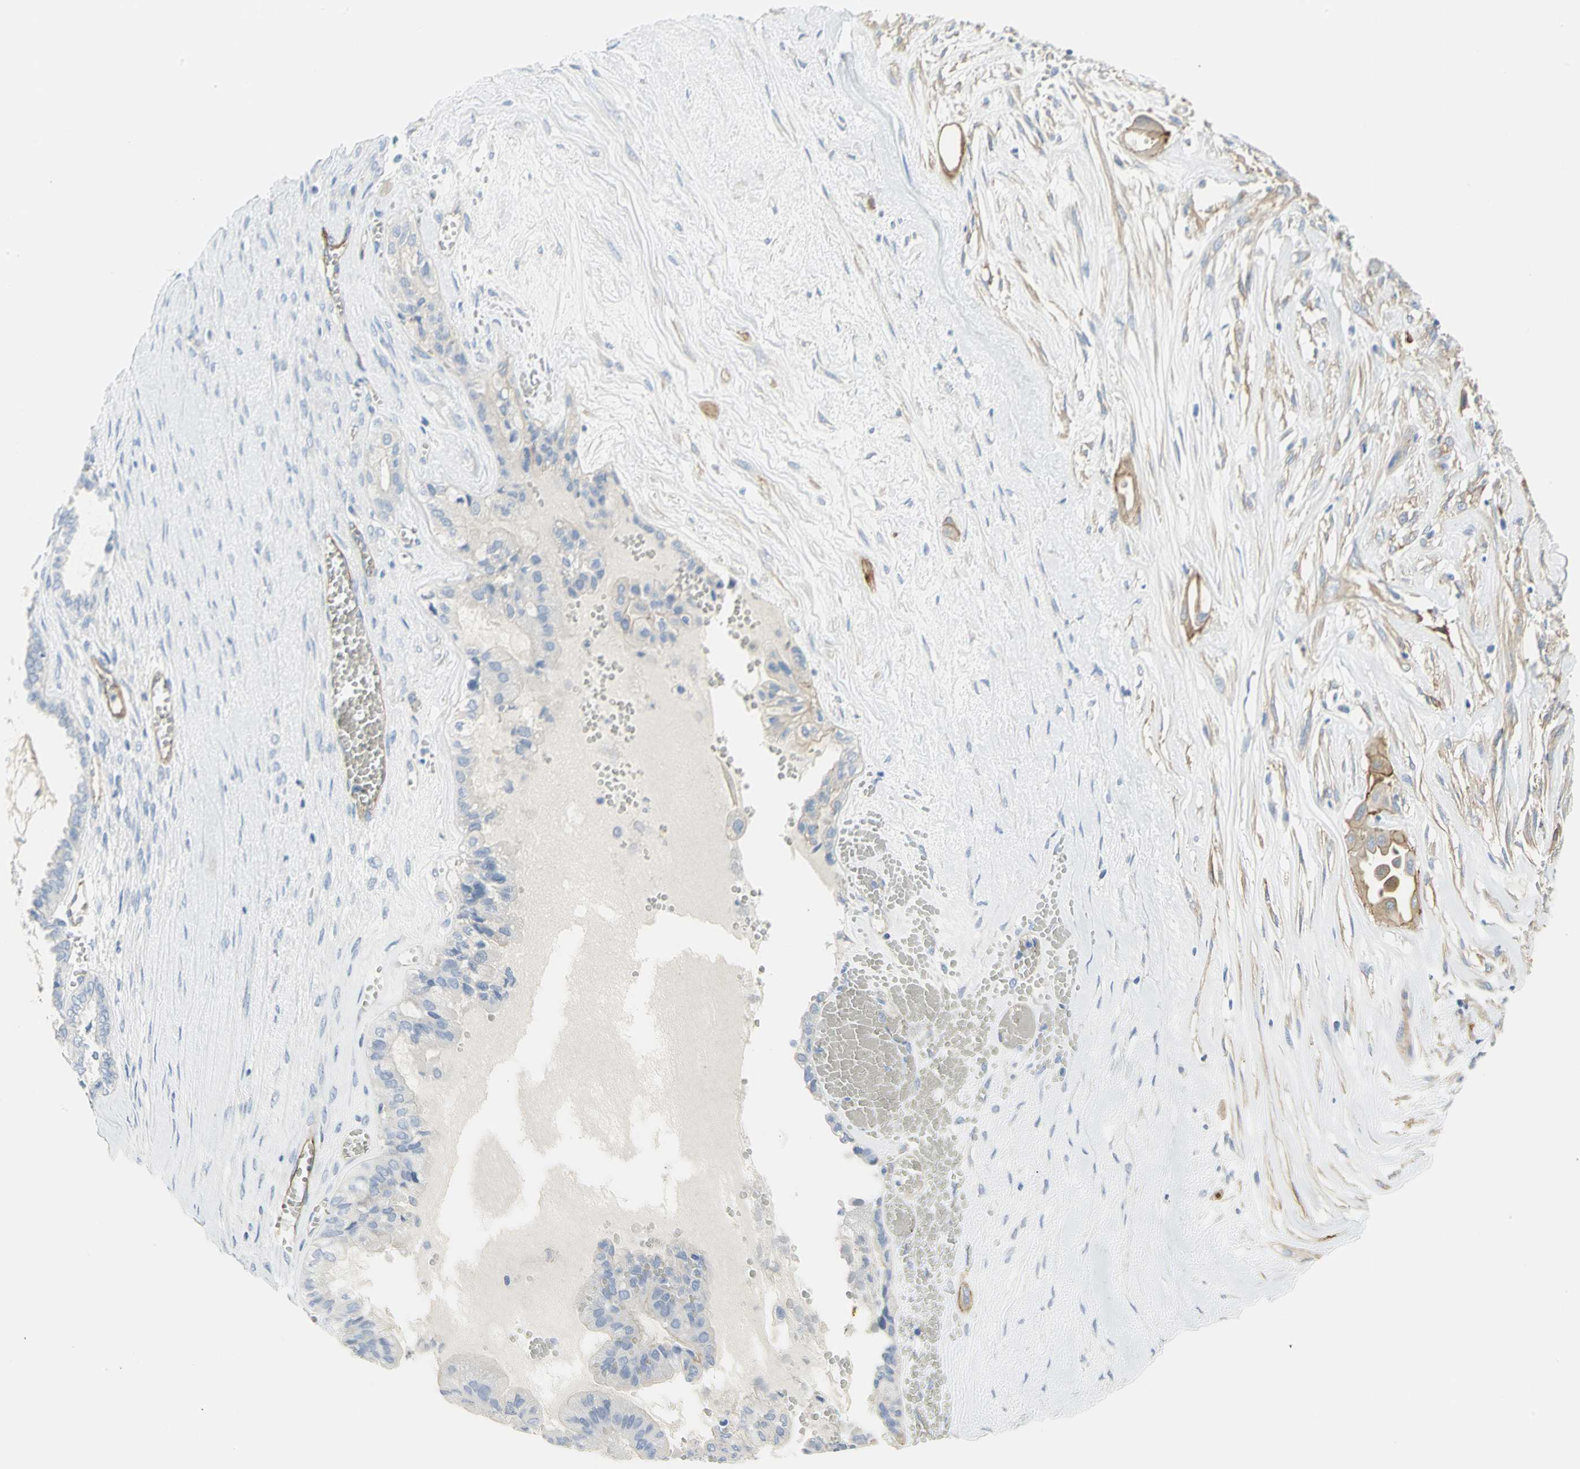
{"staining": {"intensity": "negative", "quantity": "none", "location": "none"}, "tissue": "ovarian cancer", "cell_type": "Tumor cells", "image_type": "cancer", "snomed": [{"axis": "morphology", "description": "Carcinoma, NOS"}, {"axis": "morphology", "description": "Carcinoma, endometroid"}, {"axis": "topography", "description": "Ovary"}], "caption": "Histopathology image shows no protein staining in tumor cells of ovarian cancer tissue.", "gene": "FLNB", "patient": {"sex": "female", "age": 50}}